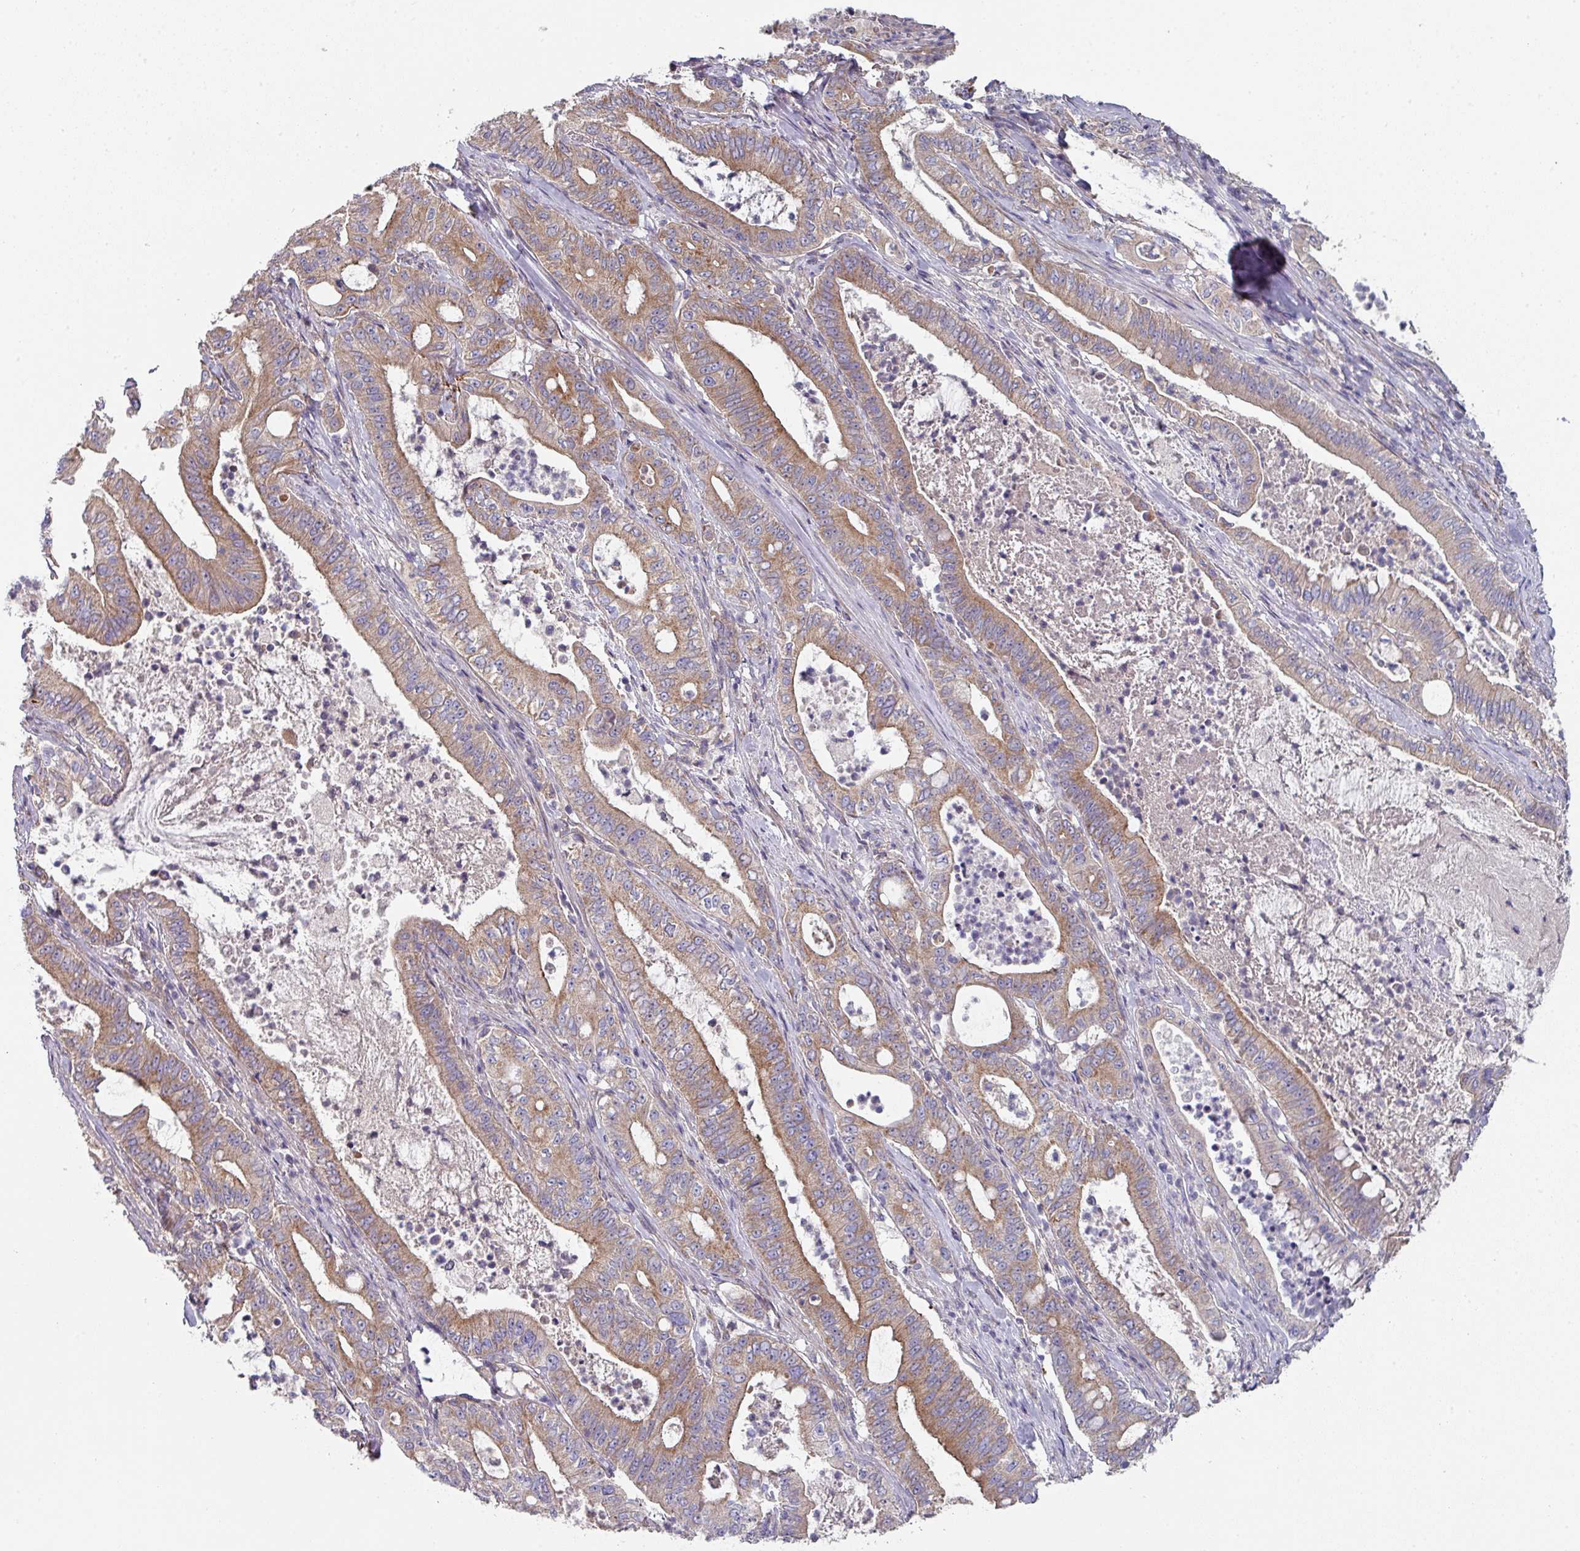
{"staining": {"intensity": "moderate", "quantity": ">75%", "location": "cytoplasmic/membranous"}, "tissue": "pancreatic cancer", "cell_type": "Tumor cells", "image_type": "cancer", "snomed": [{"axis": "morphology", "description": "Adenocarcinoma, NOS"}, {"axis": "topography", "description": "Pancreas"}], "caption": "Pancreatic cancer (adenocarcinoma) was stained to show a protein in brown. There is medium levels of moderate cytoplasmic/membranous expression in about >75% of tumor cells.", "gene": "DCAF12L2", "patient": {"sex": "male", "age": 71}}